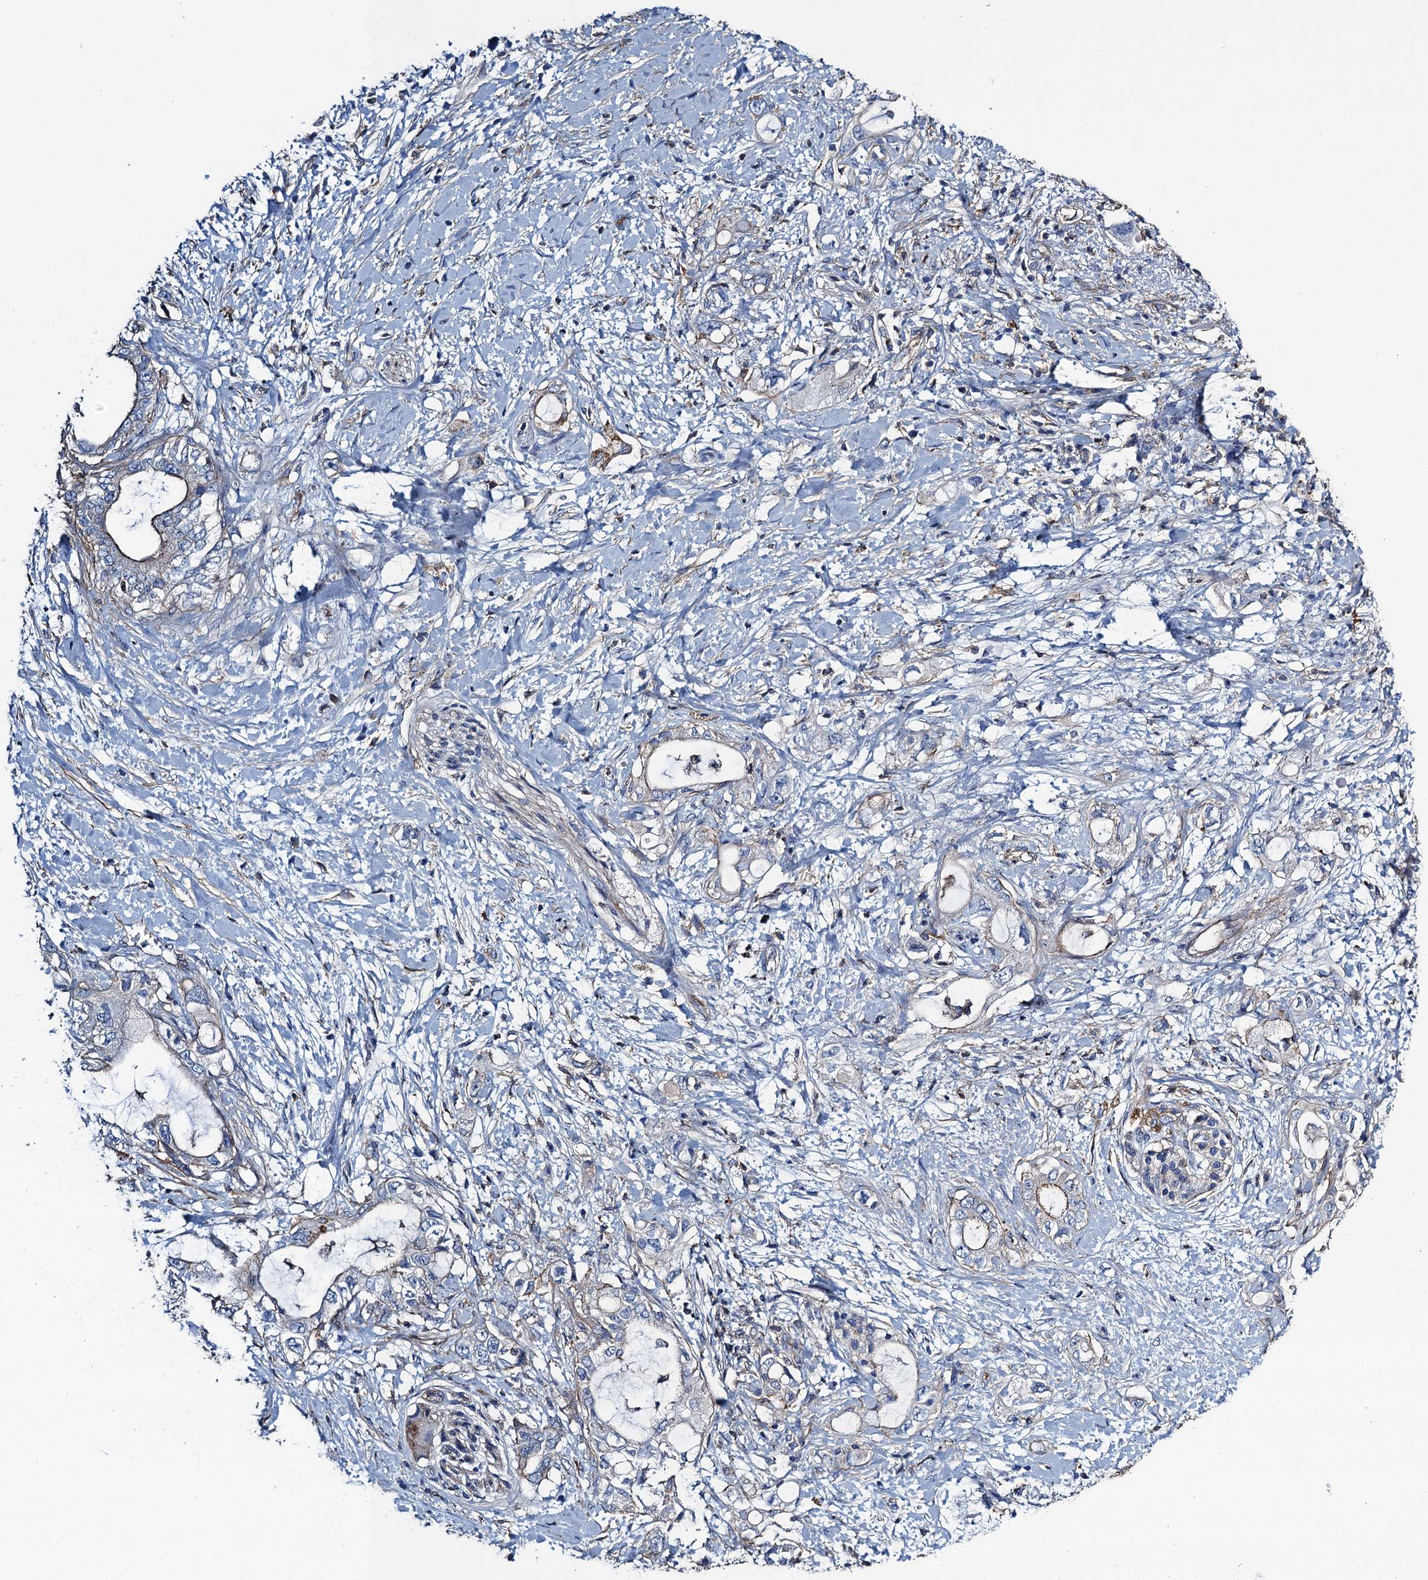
{"staining": {"intensity": "moderate", "quantity": "25%-75%", "location": "cytoplasmic/membranous"}, "tissue": "pancreatic cancer", "cell_type": "Tumor cells", "image_type": "cancer", "snomed": [{"axis": "morphology", "description": "Adenocarcinoma, NOS"}, {"axis": "topography", "description": "Pancreas"}], "caption": "This is a histology image of IHC staining of adenocarcinoma (pancreatic), which shows moderate expression in the cytoplasmic/membranous of tumor cells.", "gene": "PROSER2", "patient": {"sex": "female", "age": 56}}